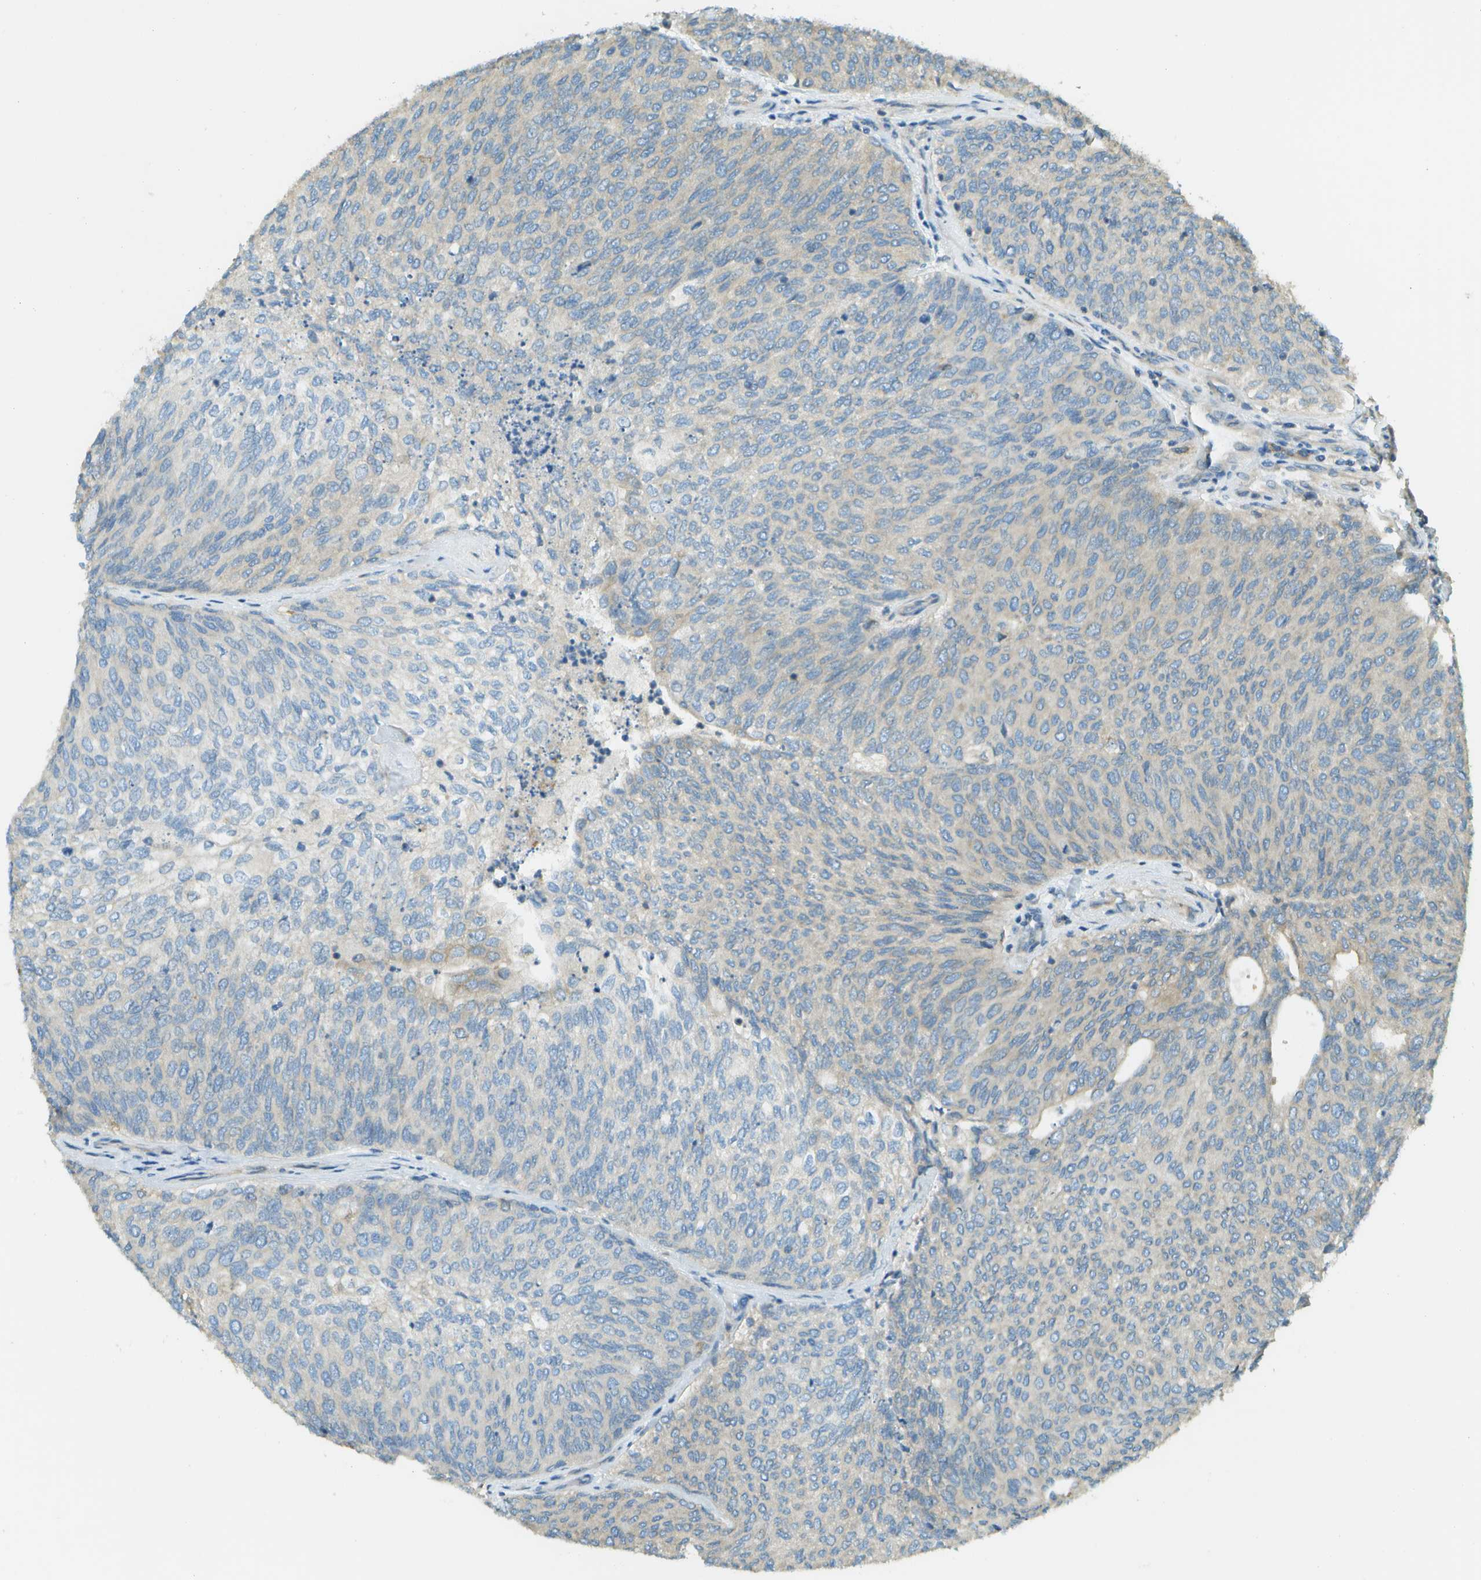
{"staining": {"intensity": "negative", "quantity": "none", "location": "none"}, "tissue": "urothelial cancer", "cell_type": "Tumor cells", "image_type": "cancer", "snomed": [{"axis": "morphology", "description": "Urothelial carcinoma, Low grade"}, {"axis": "topography", "description": "Urinary bladder"}], "caption": "This is an immunohistochemistry (IHC) histopathology image of human urothelial cancer. There is no positivity in tumor cells.", "gene": "DNAJB11", "patient": {"sex": "female", "age": 79}}